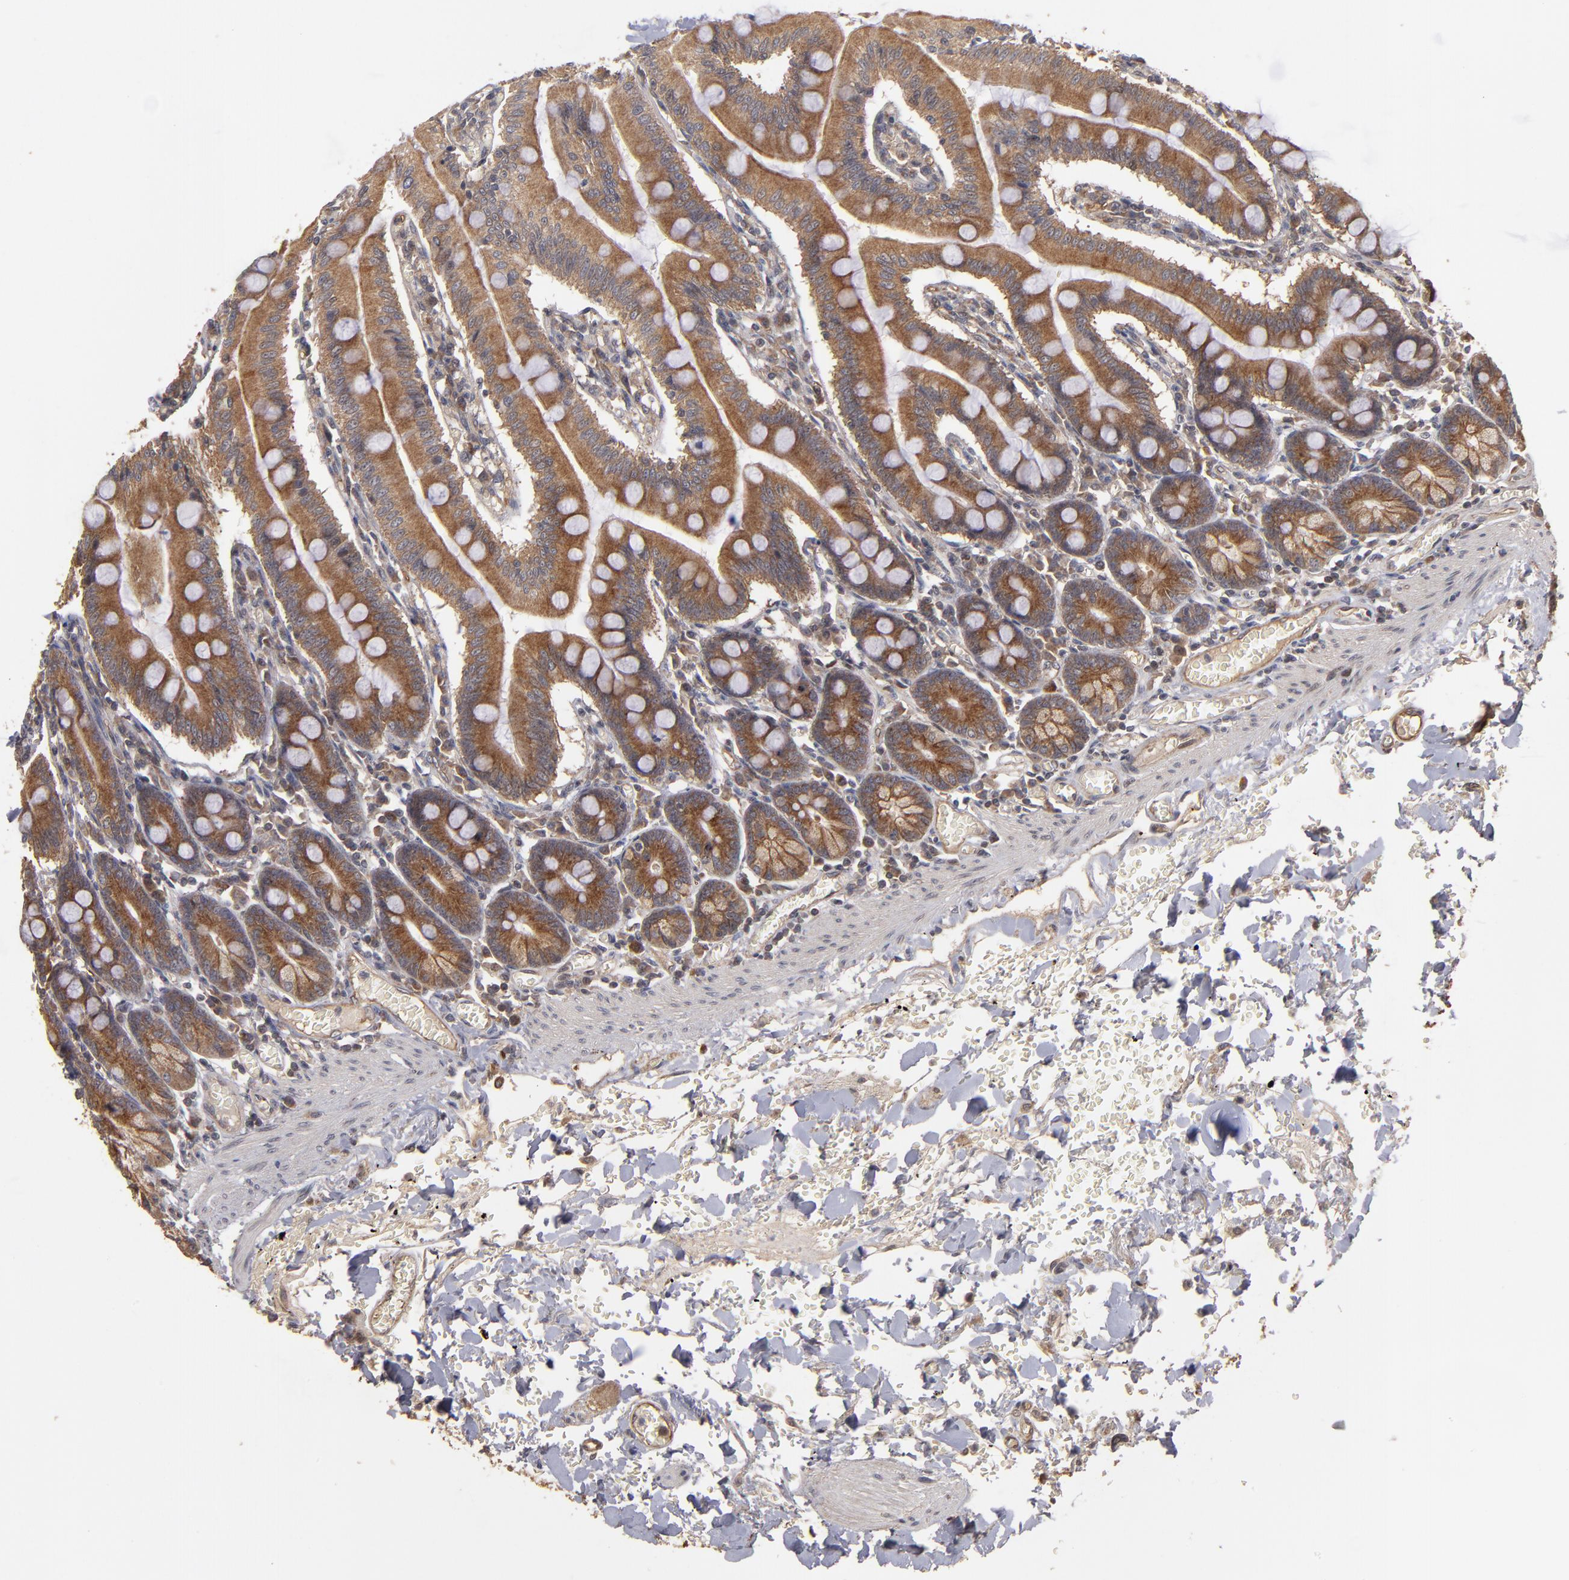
{"staining": {"intensity": "strong", "quantity": ">75%", "location": "cytoplasmic/membranous"}, "tissue": "small intestine", "cell_type": "Glandular cells", "image_type": "normal", "snomed": [{"axis": "morphology", "description": "Normal tissue, NOS"}, {"axis": "topography", "description": "Small intestine"}], "caption": "Immunohistochemical staining of unremarkable human small intestine demonstrates high levels of strong cytoplasmic/membranous staining in about >75% of glandular cells. The protein is shown in brown color, while the nuclei are stained blue.", "gene": "BDKRB1", "patient": {"sex": "male", "age": 71}}